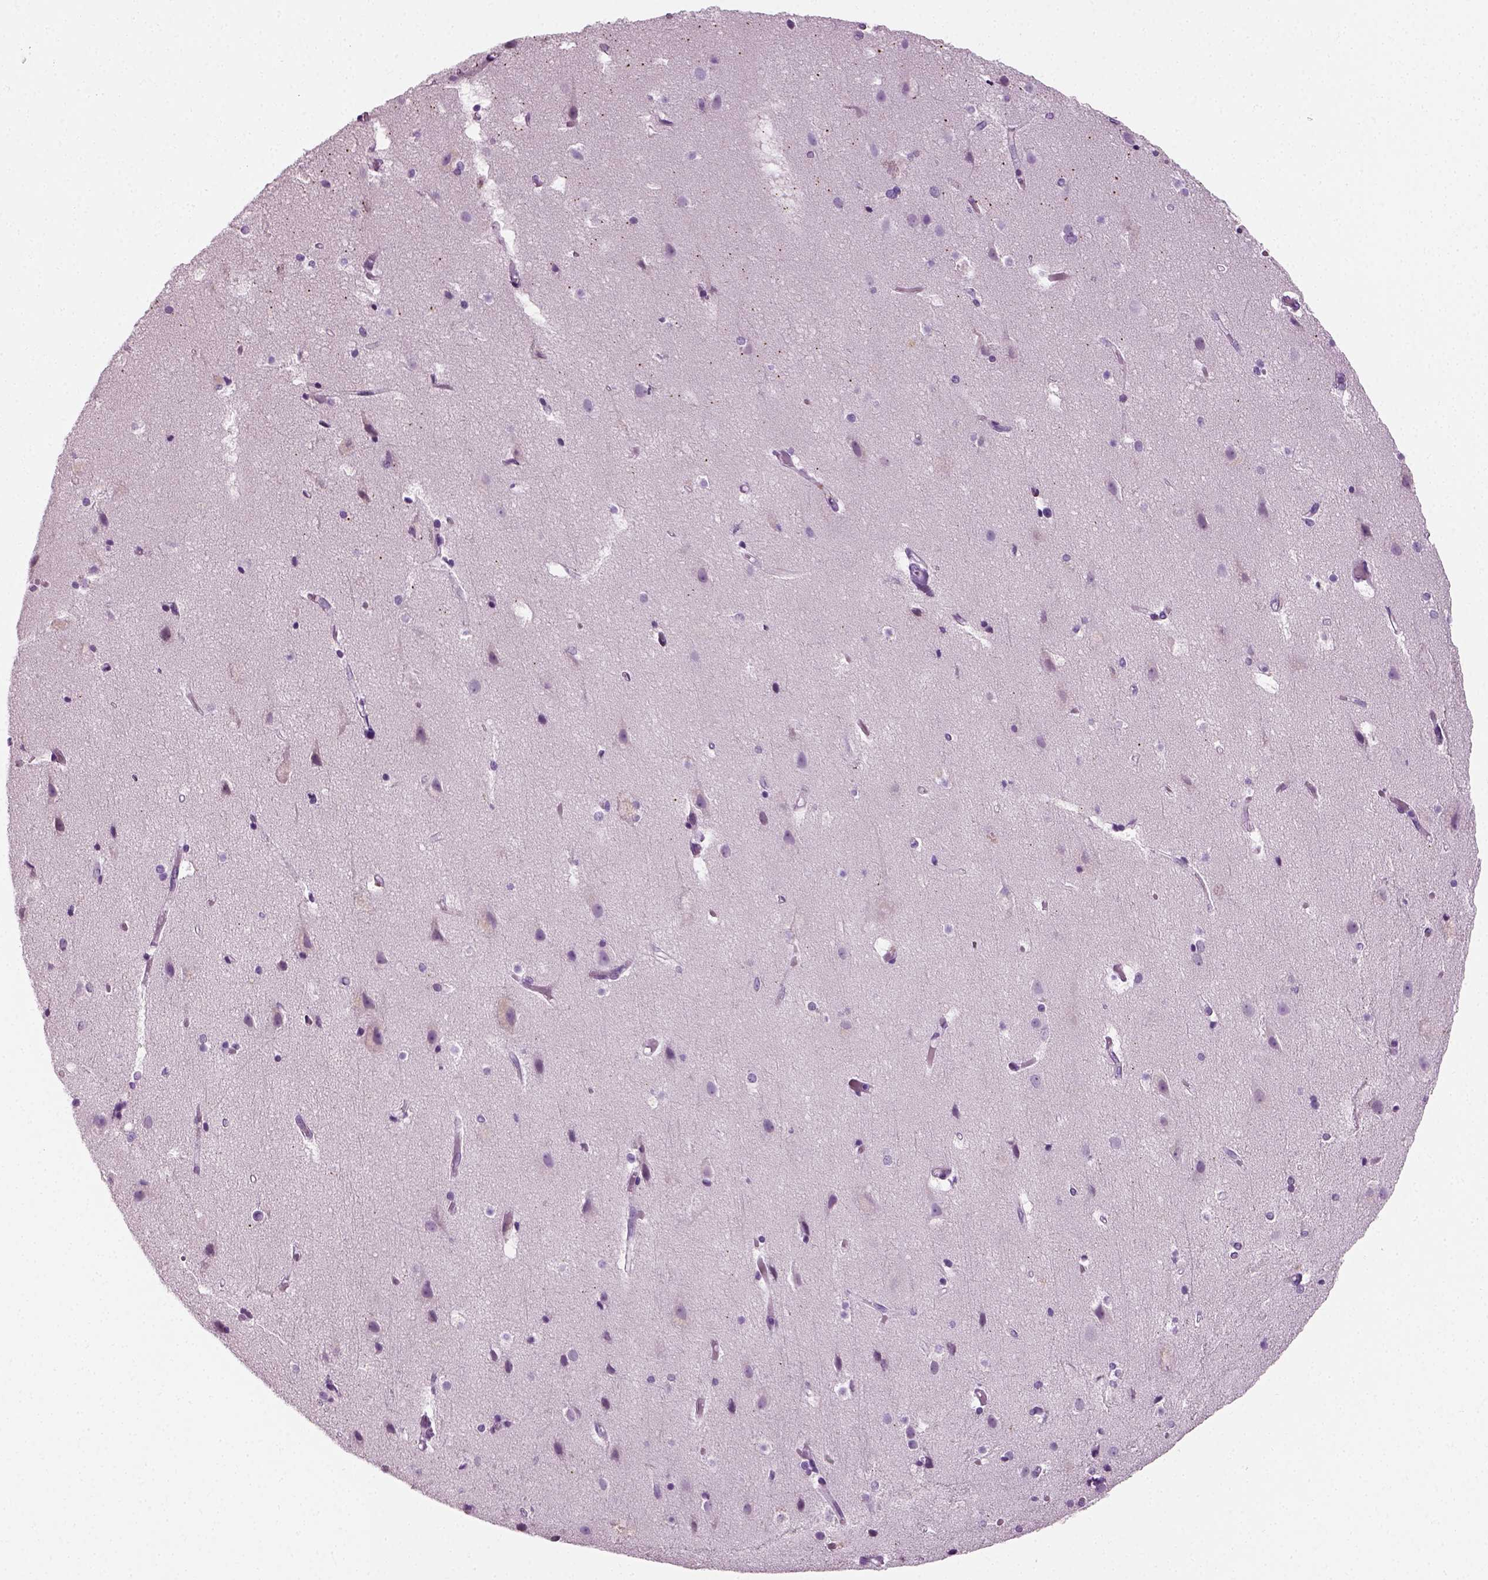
{"staining": {"intensity": "negative", "quantity": "none", "location": "none"}, "tissue": "cerebral cortex", "cell_type": "Endothelial cells", "image_type": "normal", "snomed": [{"axis": "morphology", "description": "Normal tissue, NOS"}, {"axis": "topography", "description": "Cerebral cortex"}], "caption": "Immunohistochemical staining of normal human cerebral cortex displays no significant positivity in endothelial cells. Brightfield microscopy of immunohistochemistry (IHC) stained with DAB (brown) and hematoxylin (blue), captured at high magnification.", "gene": "SPATA31E1", "patient": {"sex": "female", "age": 52}}